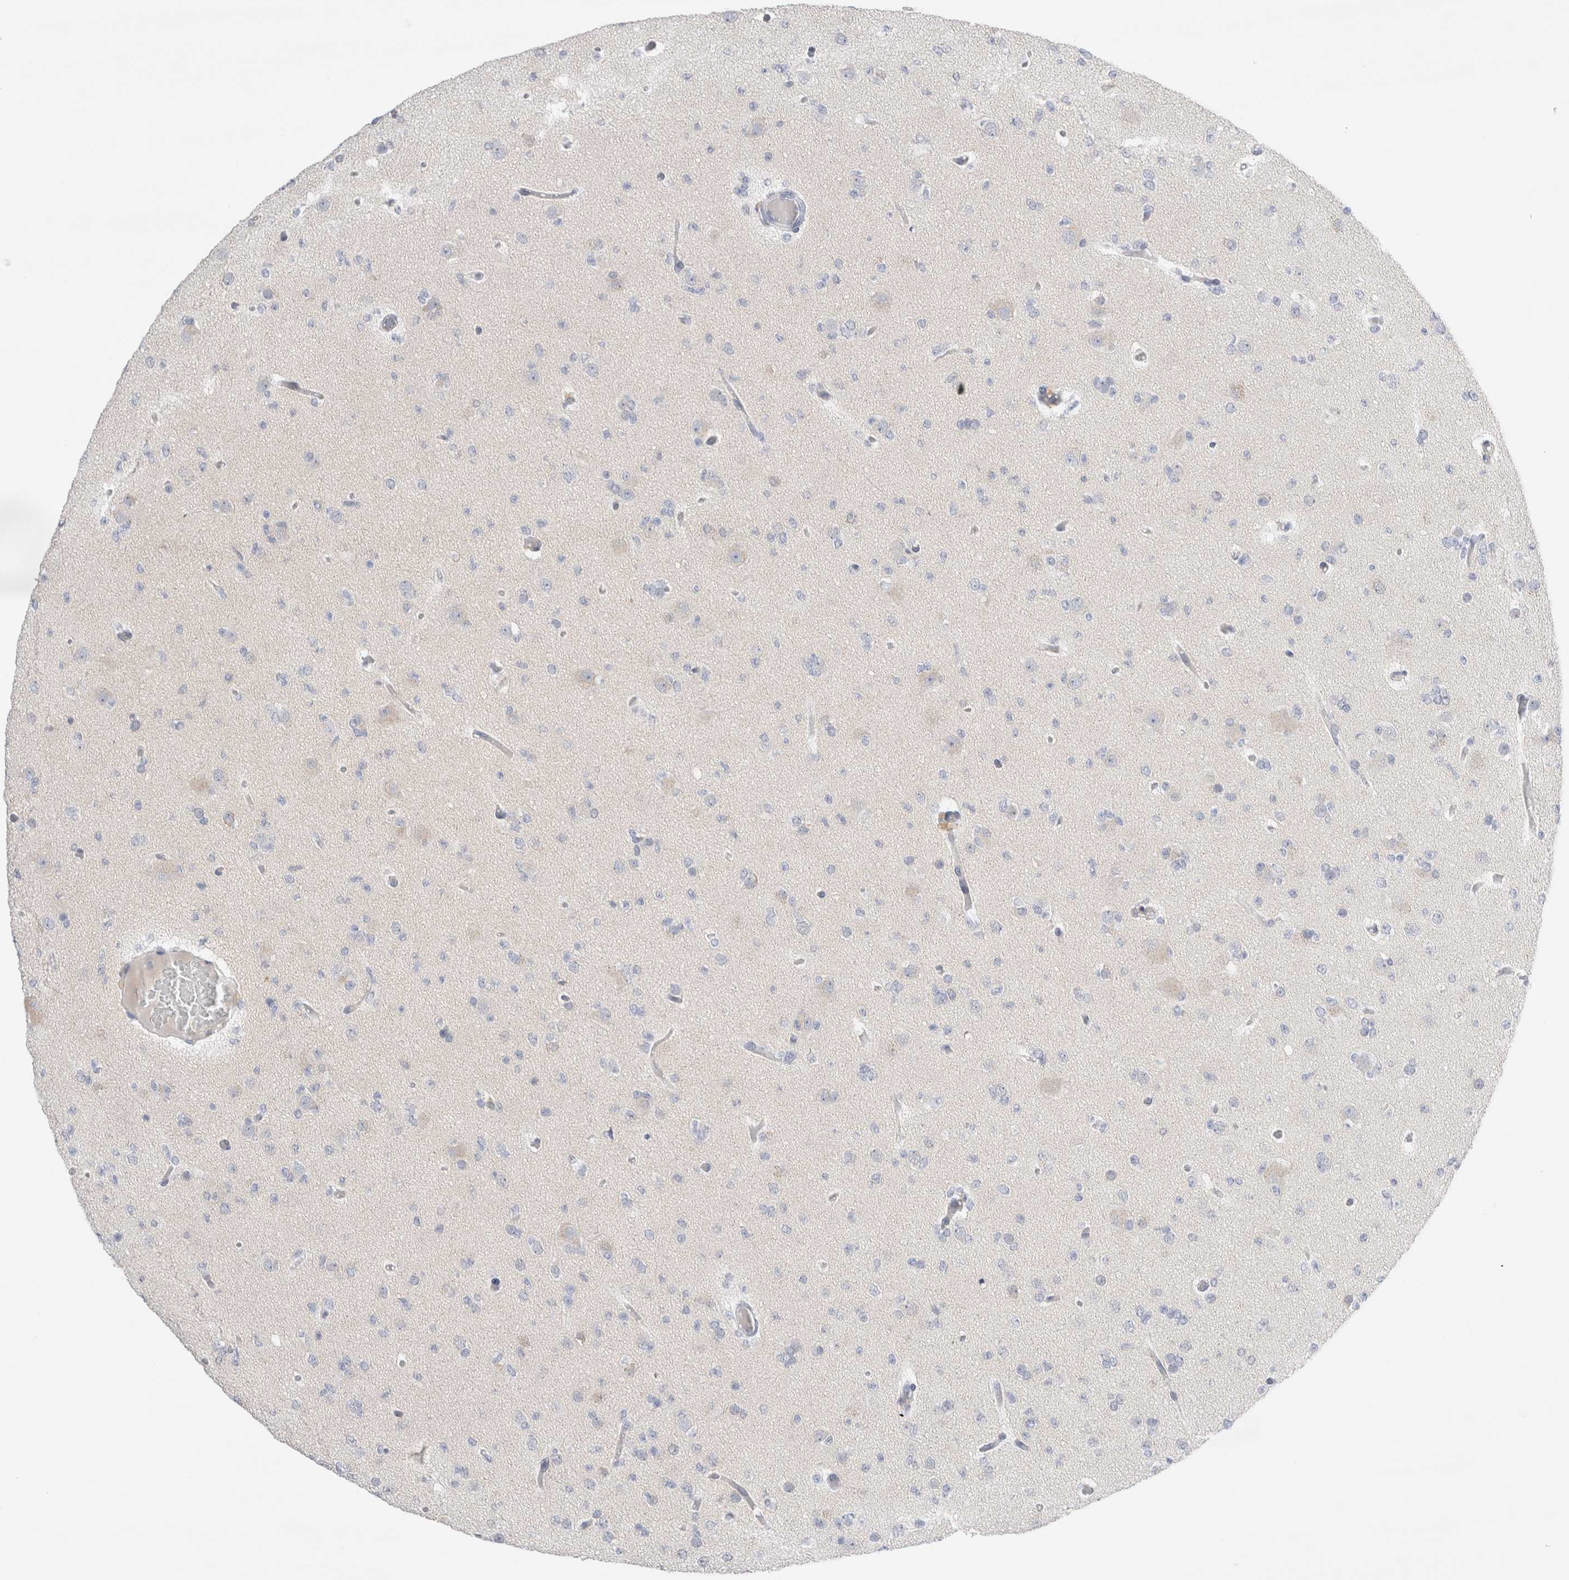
{"staining": {"intensity": "negative", "quantity": "none", "location": "none"}, "tissue": "glioma", "cell_type": "Tumor cells", "image_type": "cancer", "snomed": [{"axis": "morphology", "description": "Glioma, malignant, Low grade"}, {"axis": "topography", "description": "Brain"}], "caption": "Tumor cells are negative for brown protein staining in glioma. (DAB (3,3'-diaminobenzidine) IHC with hematoxylin counter stain).", "gene": "SLC22A12", "patient": {"sex": "female", "age": 22}}